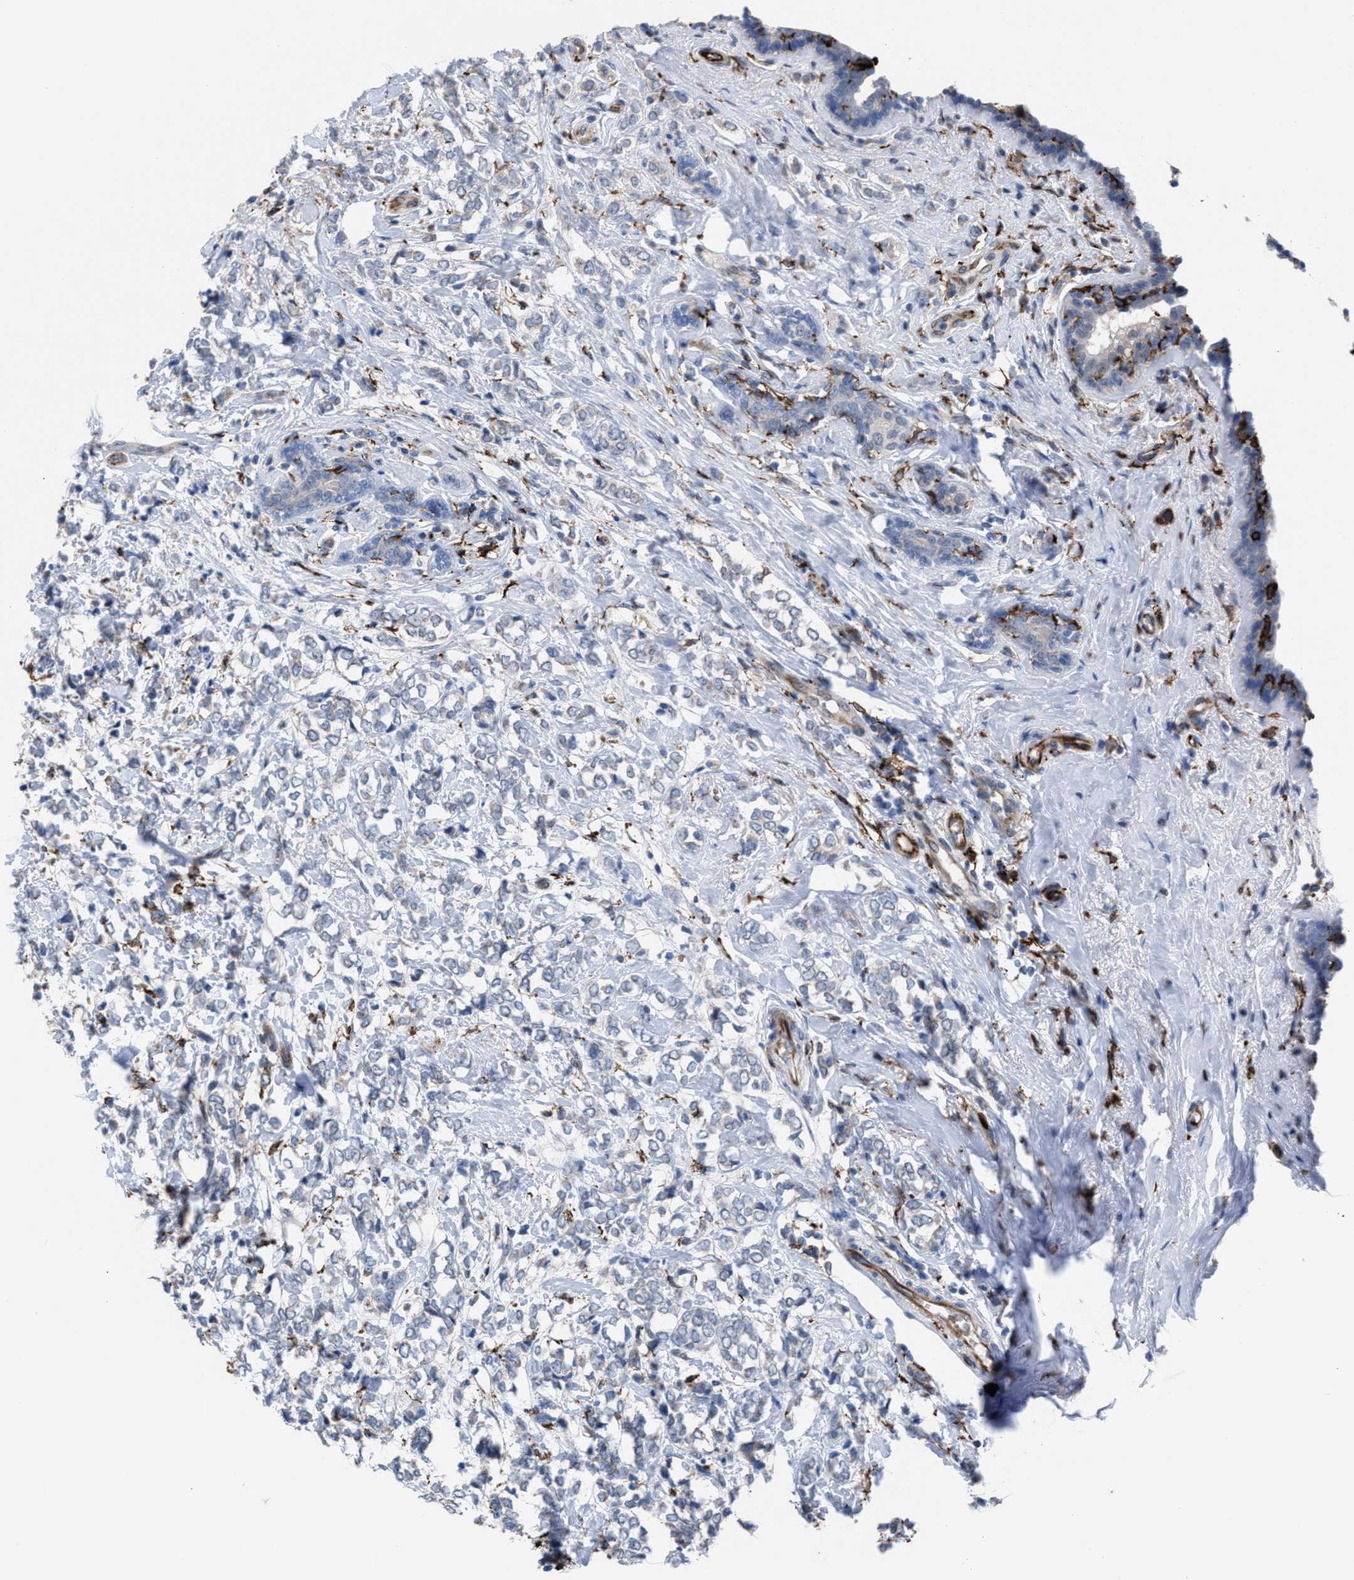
{"staining": {"intensity": "negative", "quantity": "none", "location": "none"}, "tissue": "breast cancer", "cell_type": "Tumor cells", "image_type": "cancer", "snomed": [{"axis": "morphology", "description": "Normal tissue, NOS"}, {"axis": "morphology", "description": "Lobular carcinoma"}, {"axis": "topography", "description": "Breast"}], "caption": "DAB (3,3'-diaminobenzidine) immunohistochemical staining of breast lobular carcinoma shows no significant positivity in tumor cells.", "gene": "SLC47A1", "patient": {"sex": "female", "age": 47}}